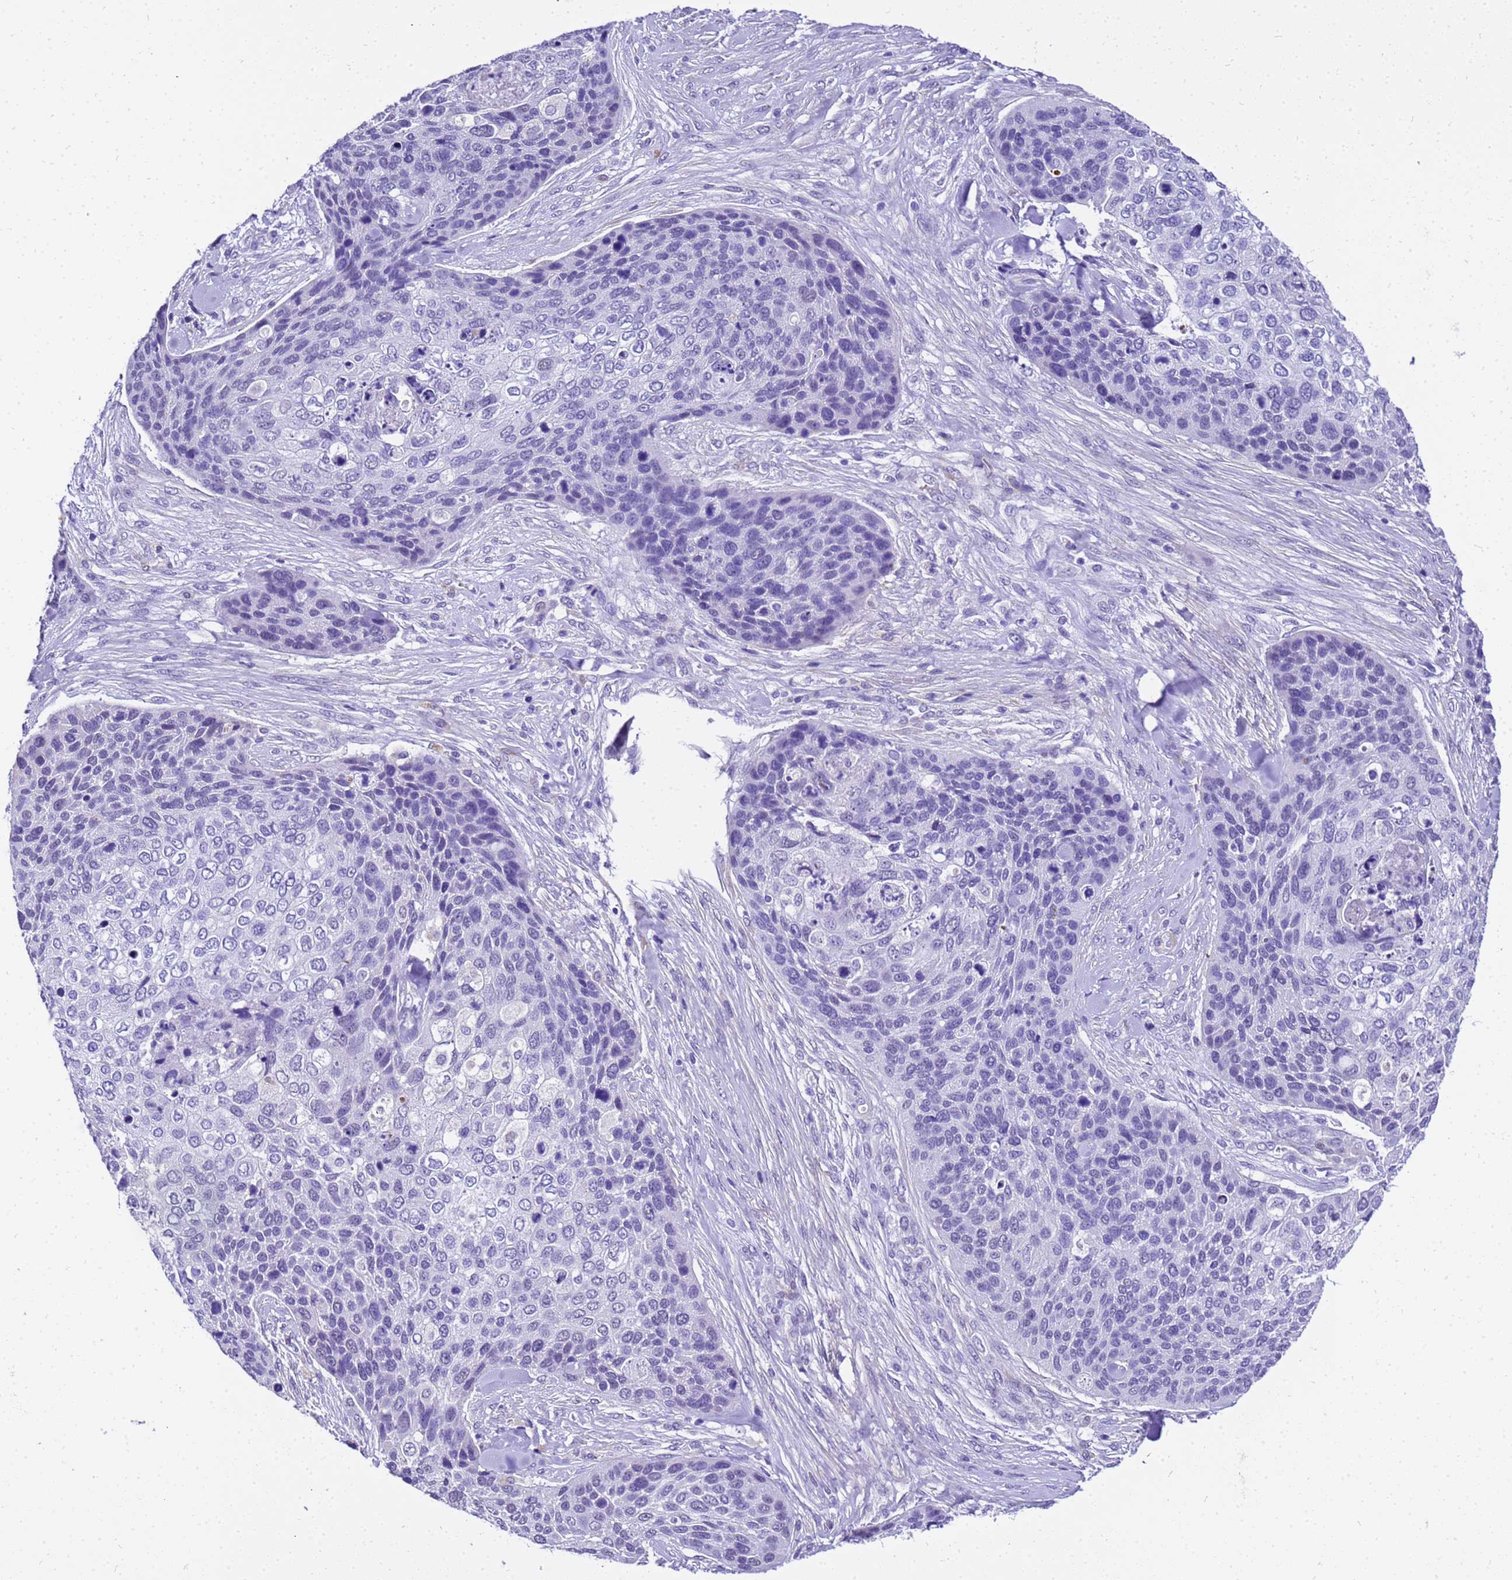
{"staining": {"intensity": "negative", "quantity": "none", "location": "none"}, "tissue": "skin cancer", "cell_type": "Tumor cells", "image_type": "cancer", "snomed": [{"axis": "morphology", "description": "Basal cell carcinoma"}, {"axis": "topography", "description": "Skin"}], "caption": "The micrograph exhibits no staining of tumor cells in skin basal cell carcinoma.", "gene": "HSPB6", "patient": {"sex": "female", "age": 74}}